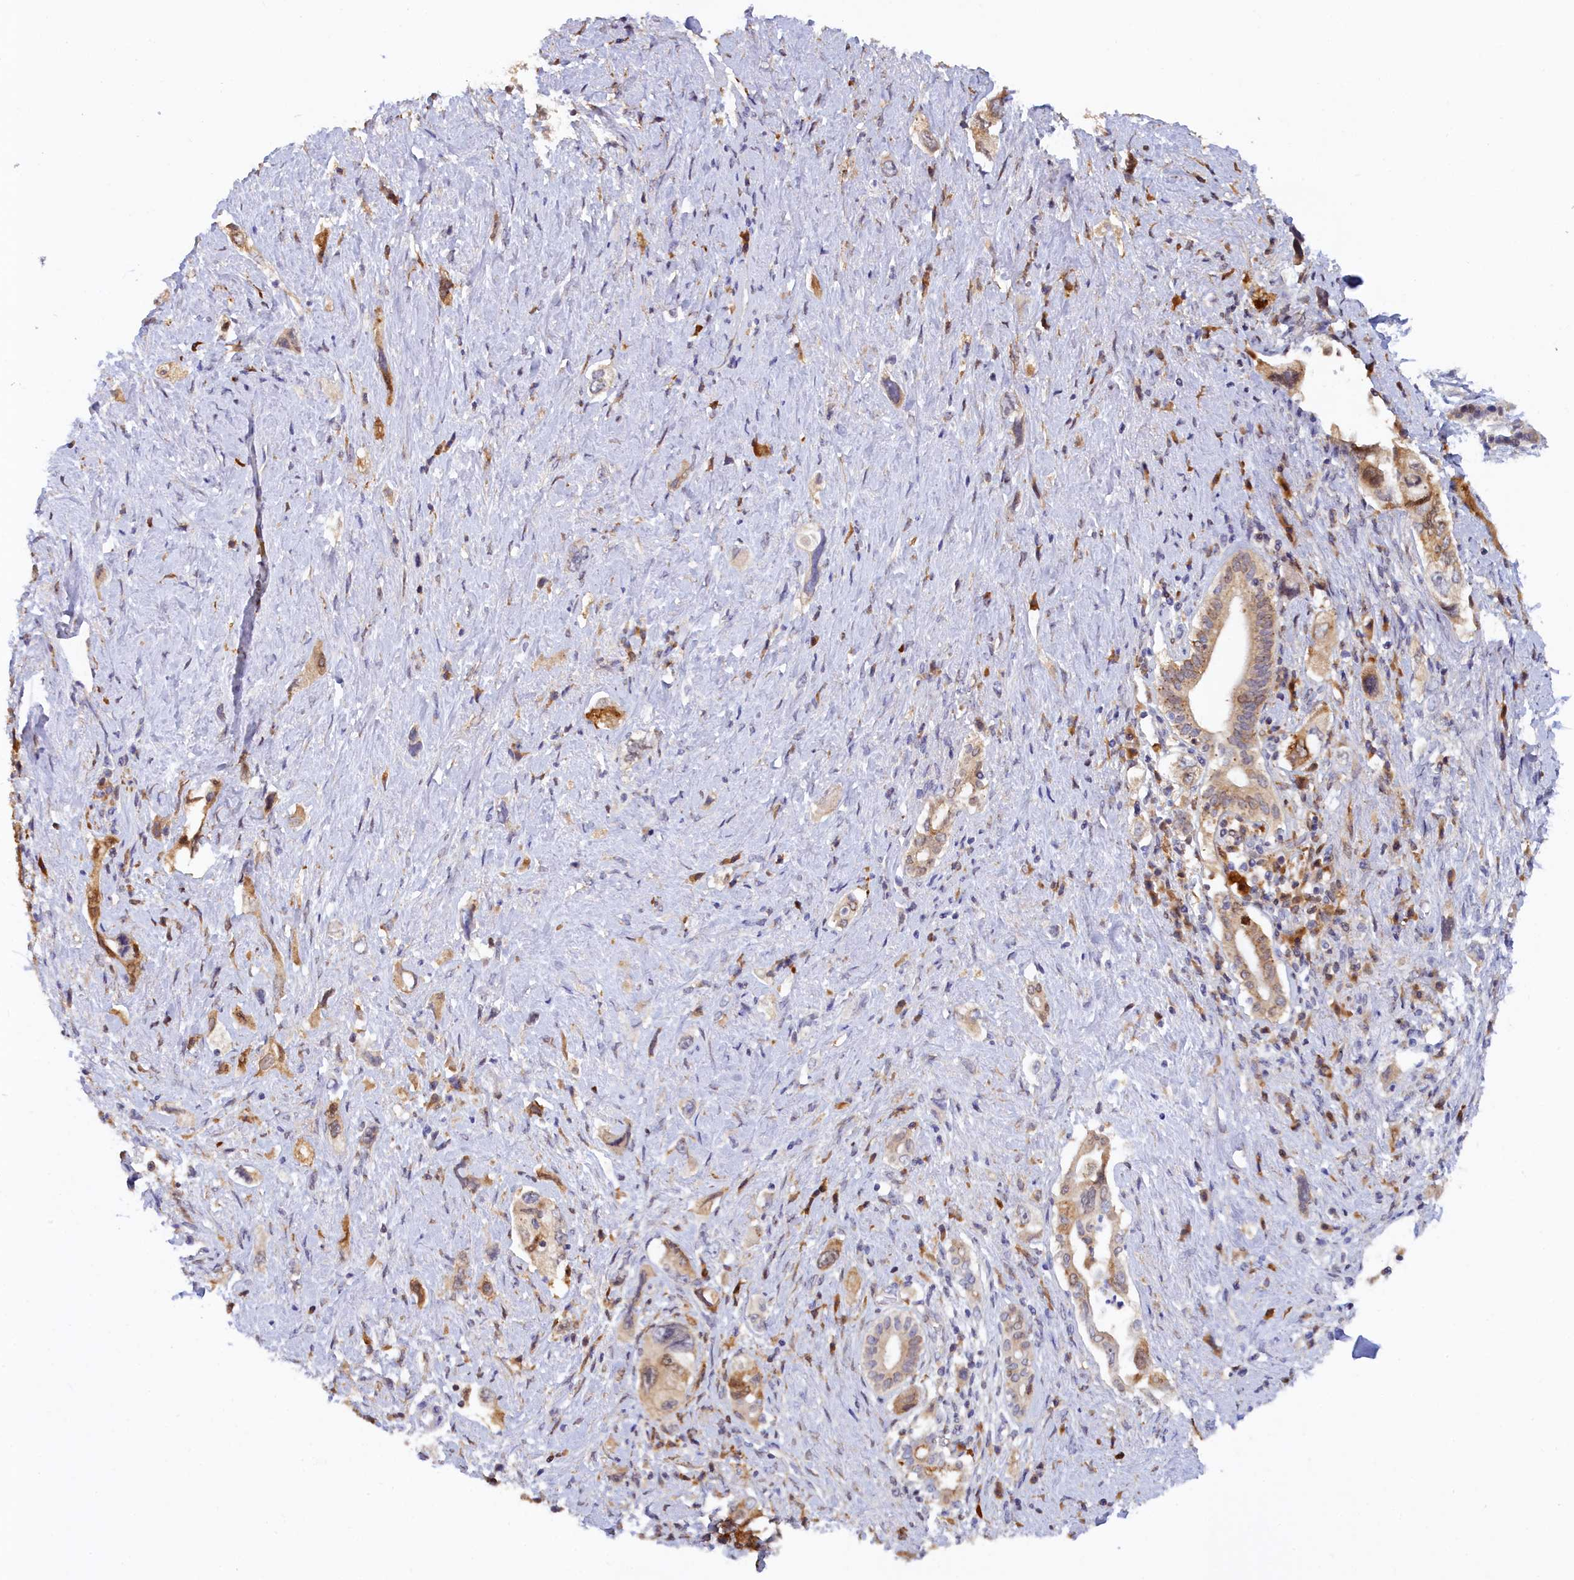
{"staining": {"intensity": "moderate", "quantity": "25%-75%", "location": "cytoplasmic/membranous"}, "tissue": "pancreatic cancer", "cell_type": "Tumor cells", "image_type": "cancer", "snomed": [{"axis": "morphology", "description": "Adenocarcinoma, NOS"}, {"axis": "topography", "description": "Pancreas"}], "caption": "Protein staining exhibits moderate cytoplasmic/membranous positivity in about 25%-75% of tumor cells in pancreatic adenocarcinoma.", "gene": "SPATA5L1", "patient": {"sex": "female", "age": 73}}